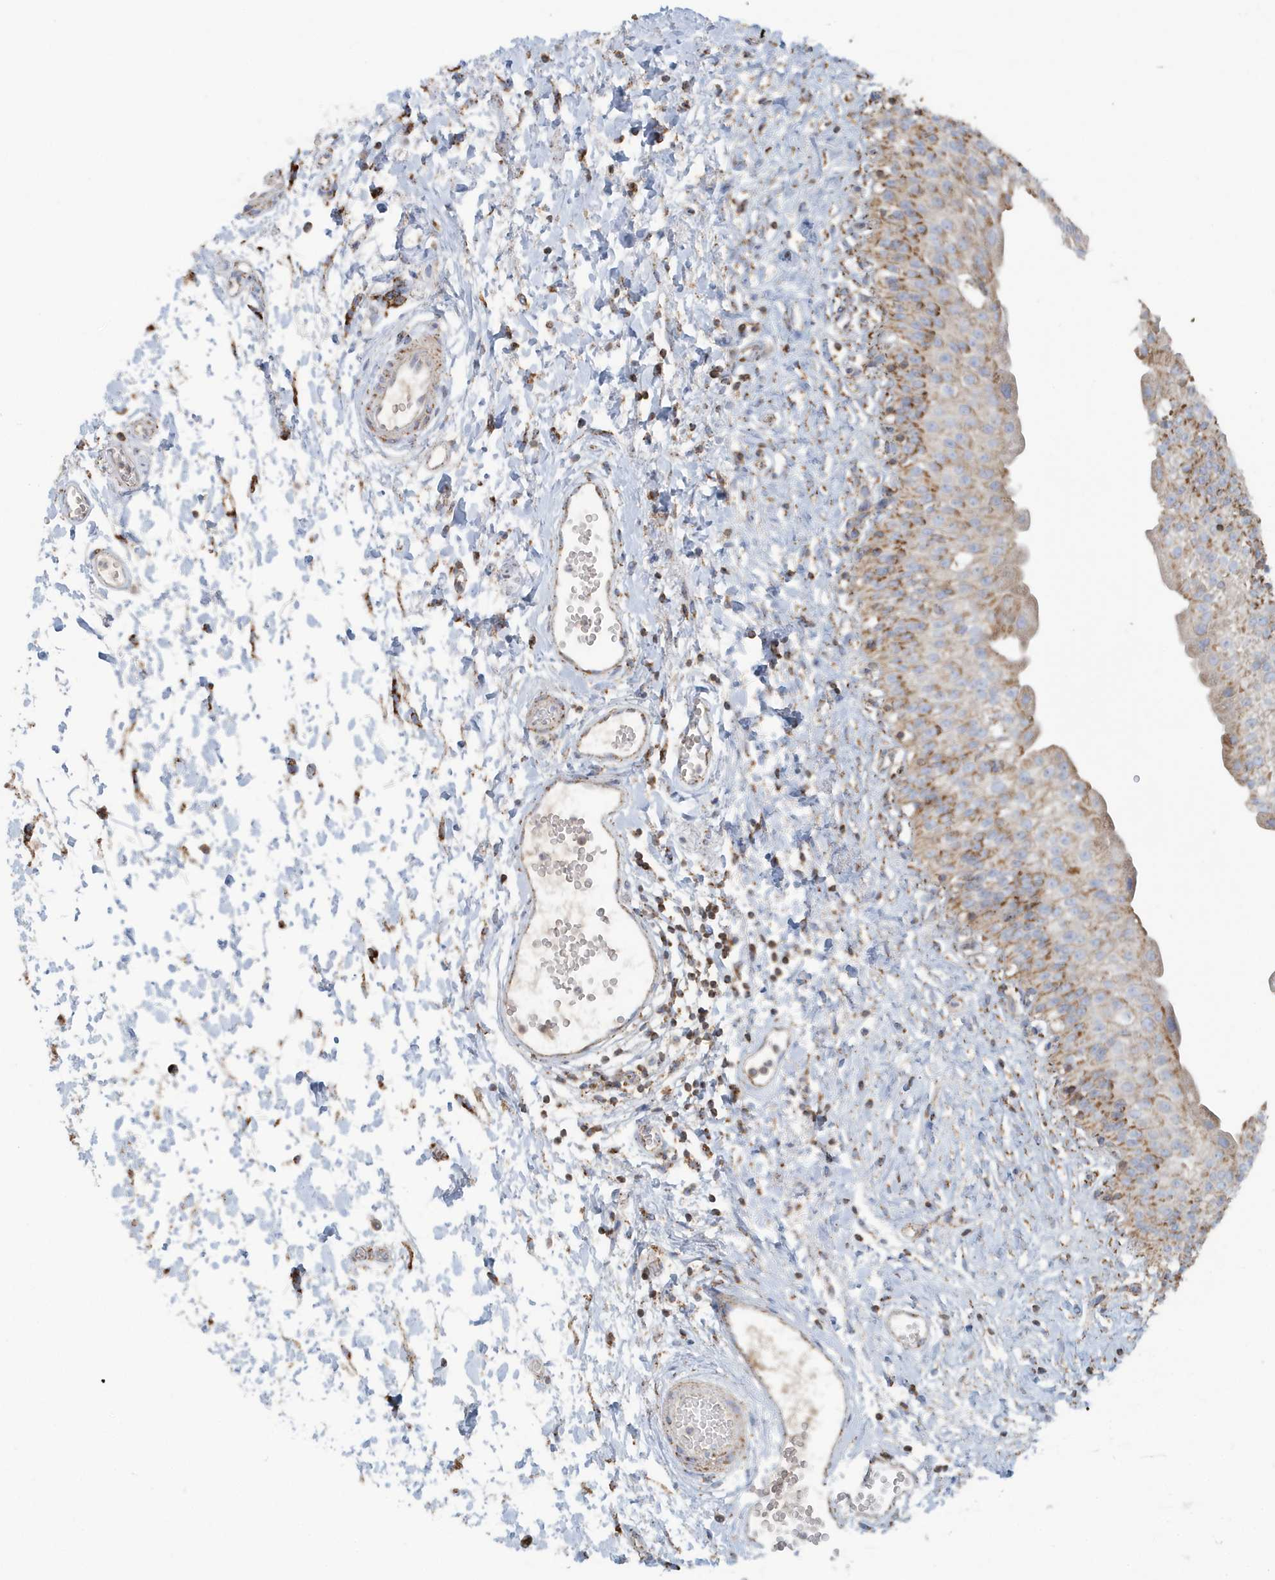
{"staining": {"intensity": "moderate", "quantity": ">75%", "location": "cytoplasmic/membranous"}, "tissue": "urinary bladder", "cell_type": "Urothelial cells", "image_type": "normal", "snomed": [{"axis": "morphology", "description": "Normal tissue, NOS"}, {"axis": "topography", "description": "Urinary bladder"}], "caption": "Protein expression analysis of benign human urinary bladder reveals moderate cytoplasmic/membranous expression in about >75% of urothelial cells.", "gene": "RAB11FIP3", "patient": {"sex": "male", "age": 51}}